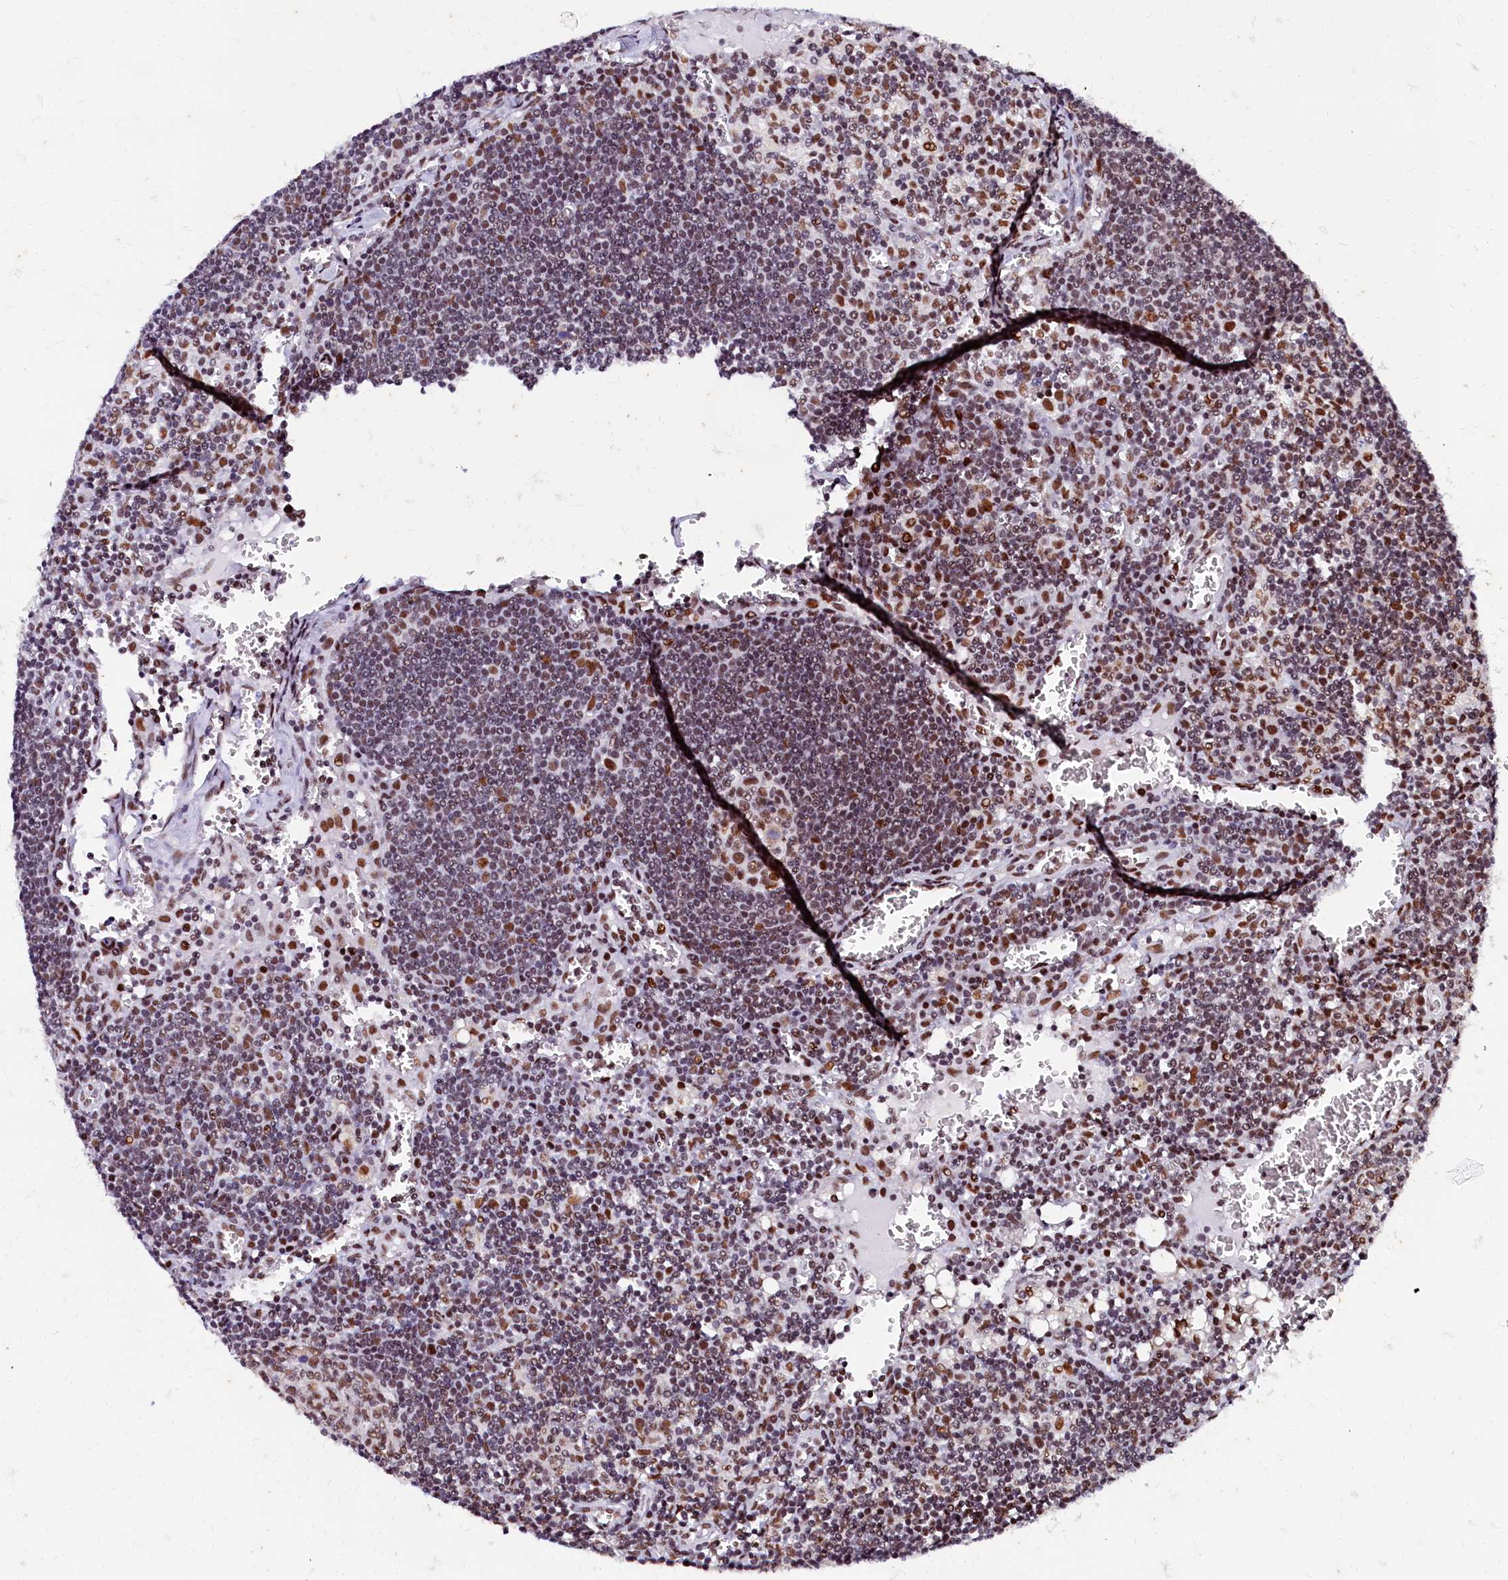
{"staining": {"intensity": "moderate", "quantity": ">75%", "location": "nuclear"}, "tissue": "lymph node", "cell_type": "Germinal center cells", "image_type": "normal", "snomed": [{"axis": "morphology", "description": "Normal tissue, NOS"}, {"axis": "topography", "description": "Lymph node"}], "caption": "Lymph node stained with IHC reveals moderate nuclear staining in about >75% of germinal center cells. The protein of interest is shown in brown color, while the nuclei are stained blue.", "gene": "CPSF7", "patient": {"sex": "female", "age": 73}}